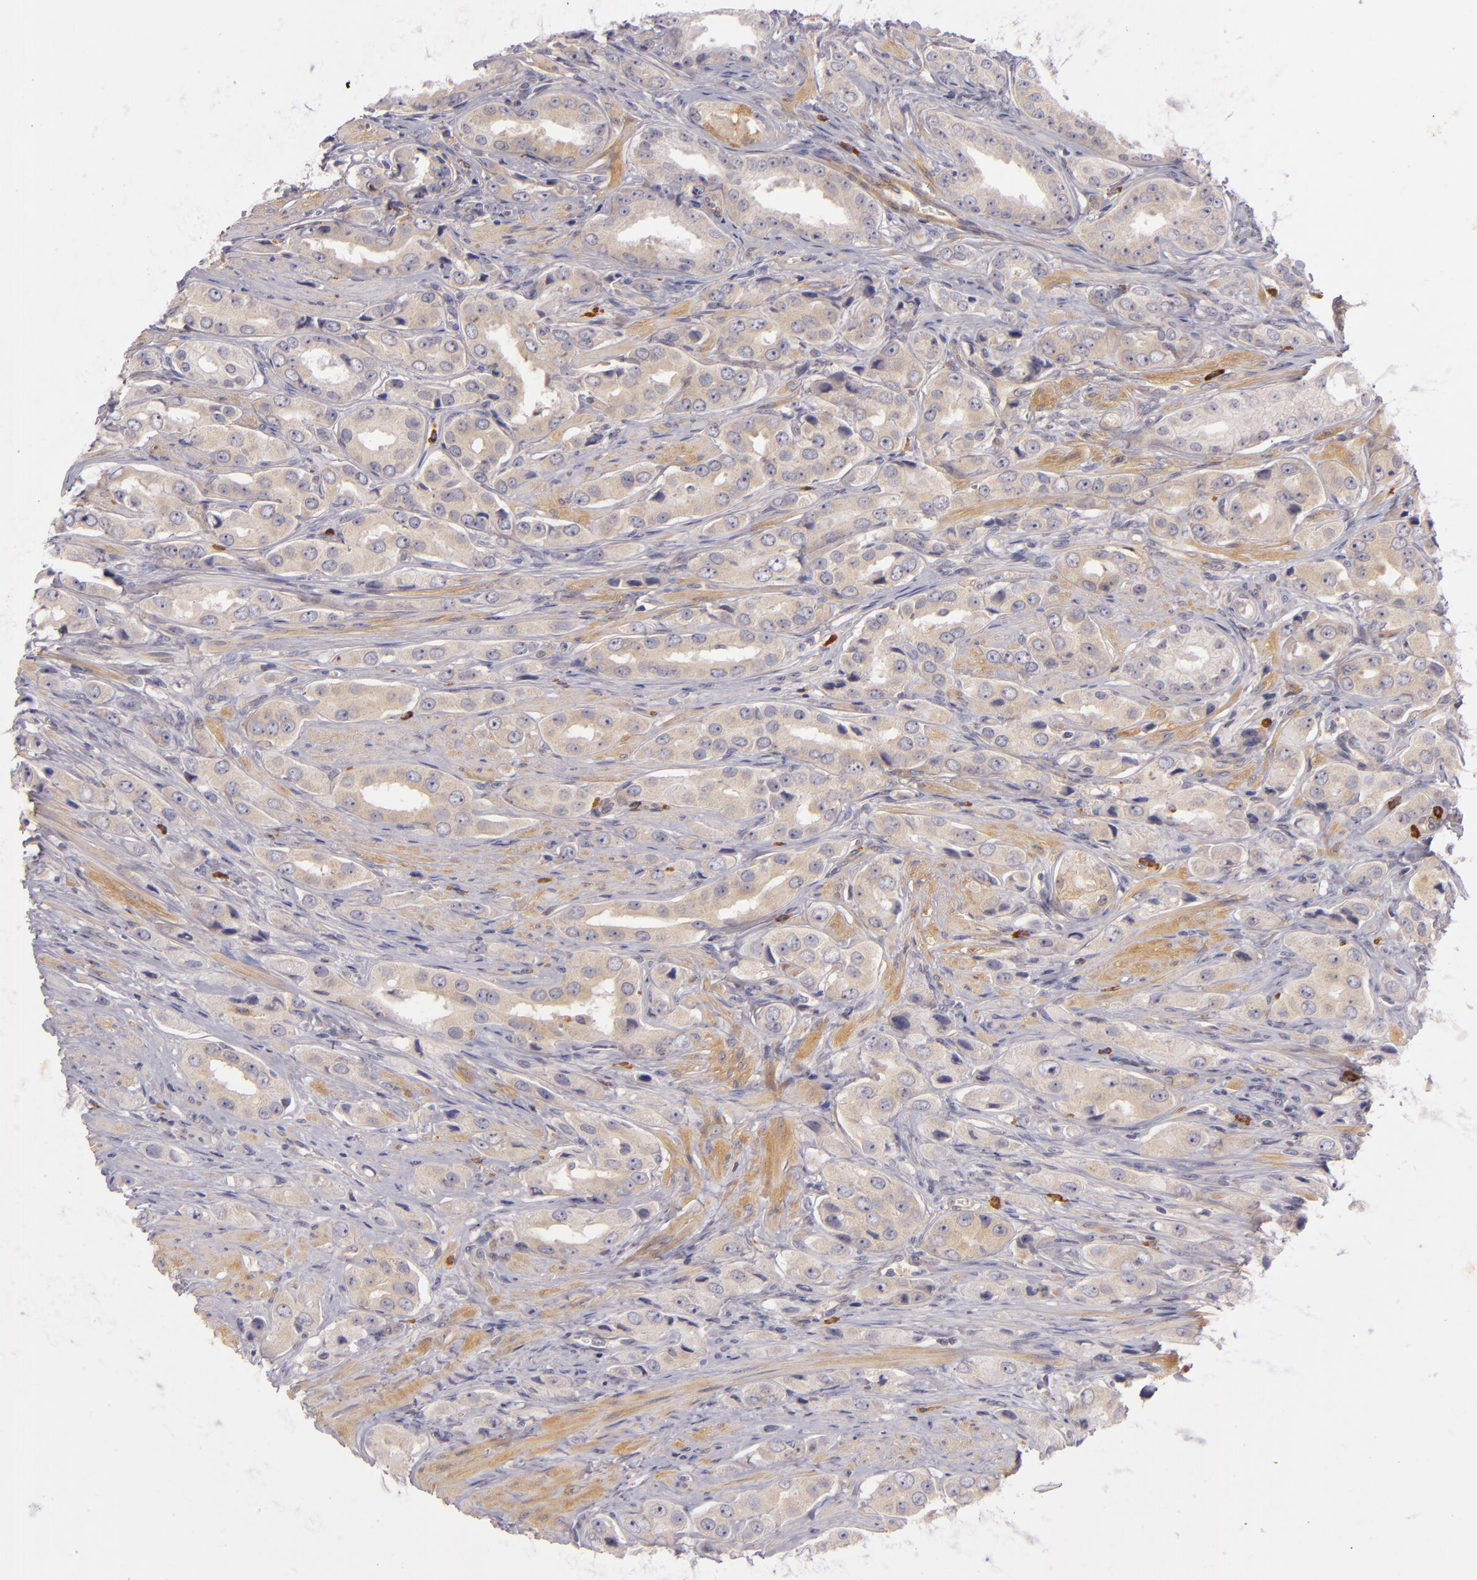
{"staining": {"intensity": "moderate", "quantity": "<25%", "location": "cytoplasmic/membranous"}, "tissue": "prostate cancer", "cell_type": "Tumor cells", "image_type": "cancer", "snomed": [{"axis": "morphology", "description": "Adenocarcinoma, Medium grade"}, {"axis": "topography", "description": "Prostate"}], "caption": "Brown immunohistochemical staining in prostate cancer (medium-grade adenocarcinoma) reveals moderate cytoplasmic/membranous positivity in about <25% of tumor cells.", "gene": "CD83", "patient": {"sex": "male", "age": 53}}